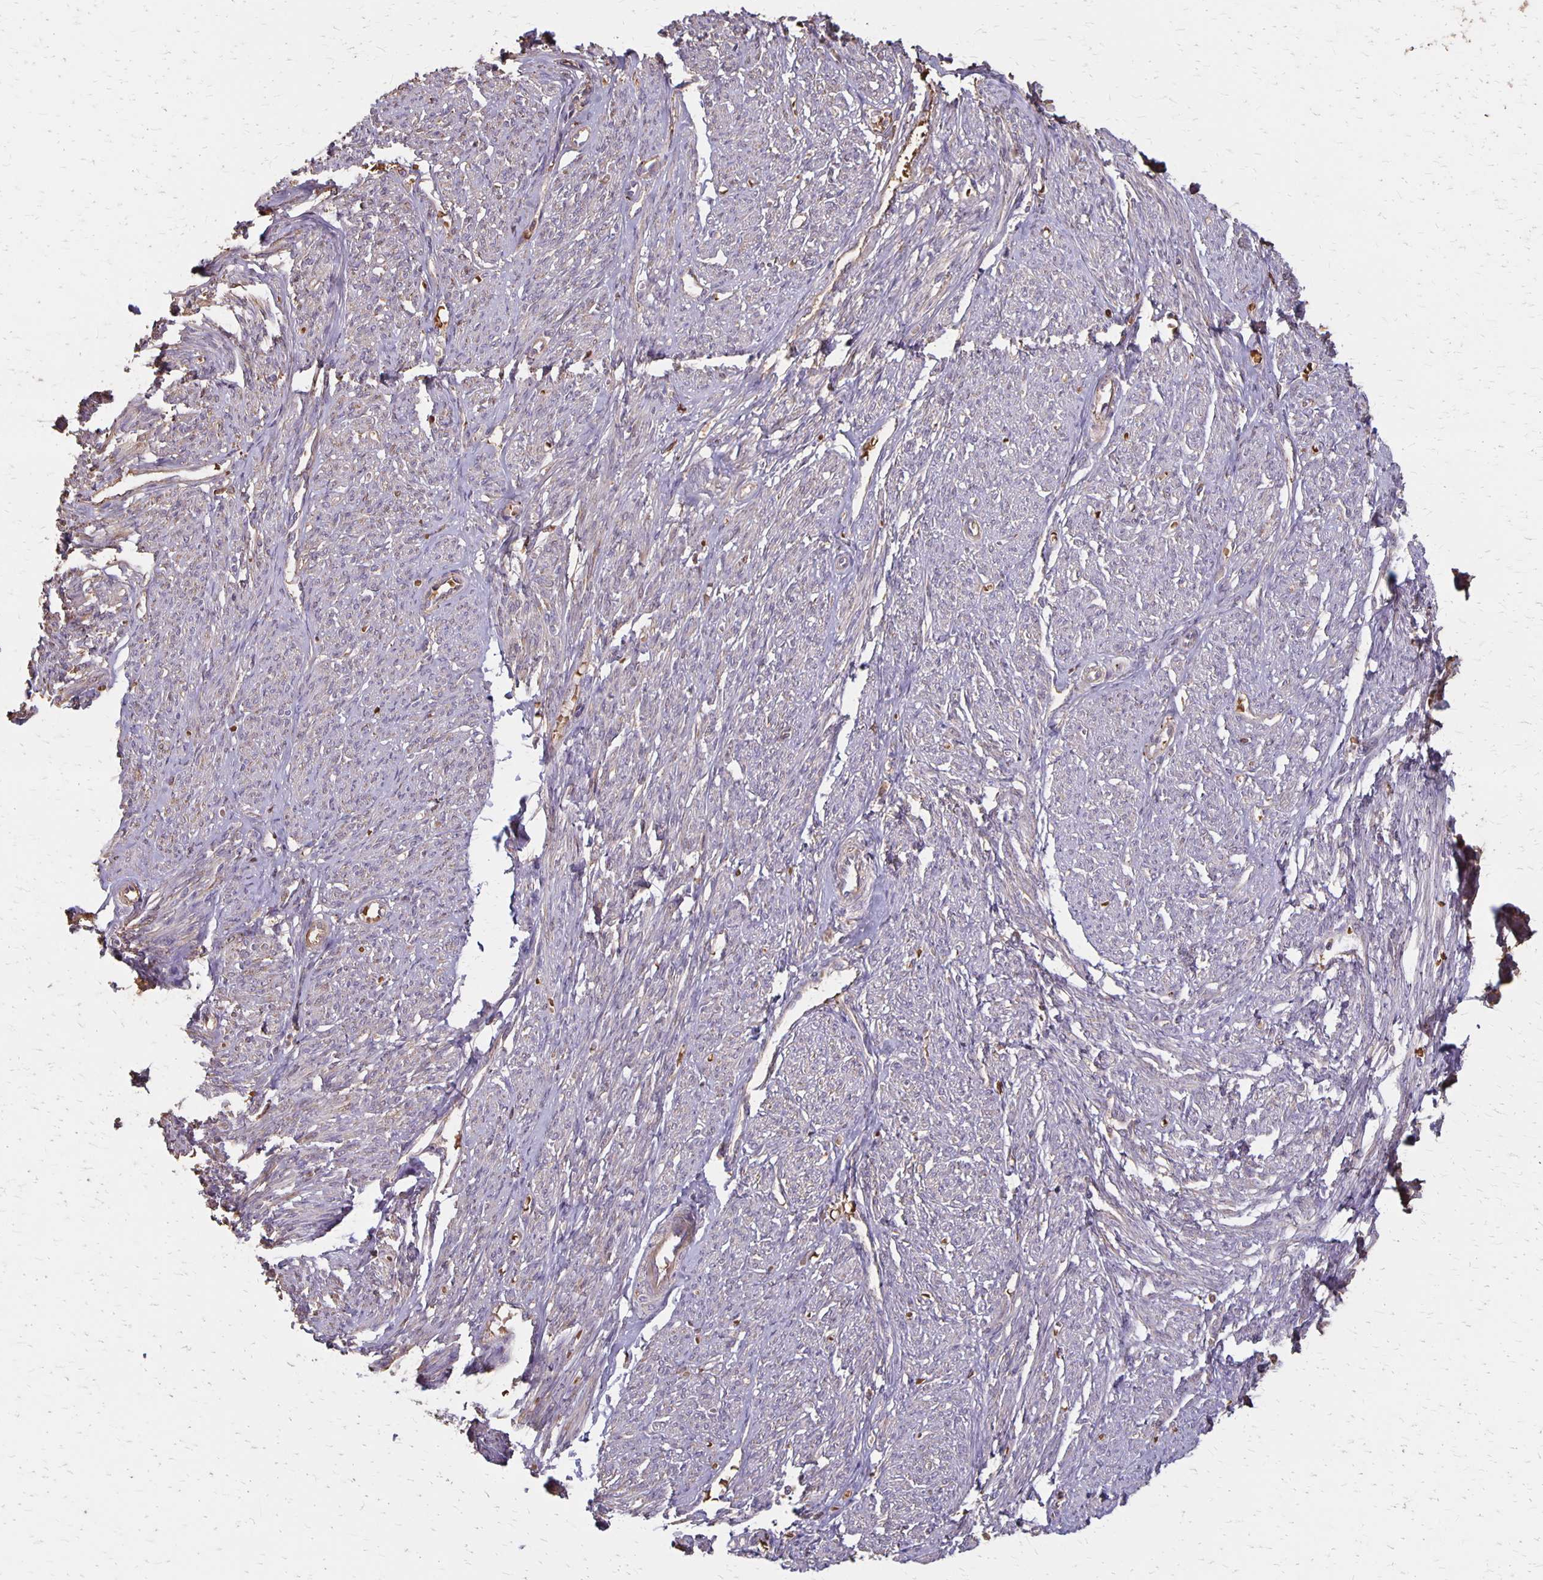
{"staining": {"intensity": "weak", "quantity": "25%-75%", "location": "cytoplasmic/membranous"}, "tissue": "smooth muscle", "cell_type": "Smooth muscle cells", "image_type": "normal", "snomed": [{"axis": "morphology", "description": "Normal tissue, NOS"}, {"axis": "topography", "description": "Smooth muscle"}], "caption": "Unremarkable smooth muscle exhibits weak cytoplasmic/membranous staining in approximately 25%-75% of smooth muscle cells.", "gene": "PROM2", "patient": {"sex": "female", "age": 65}}